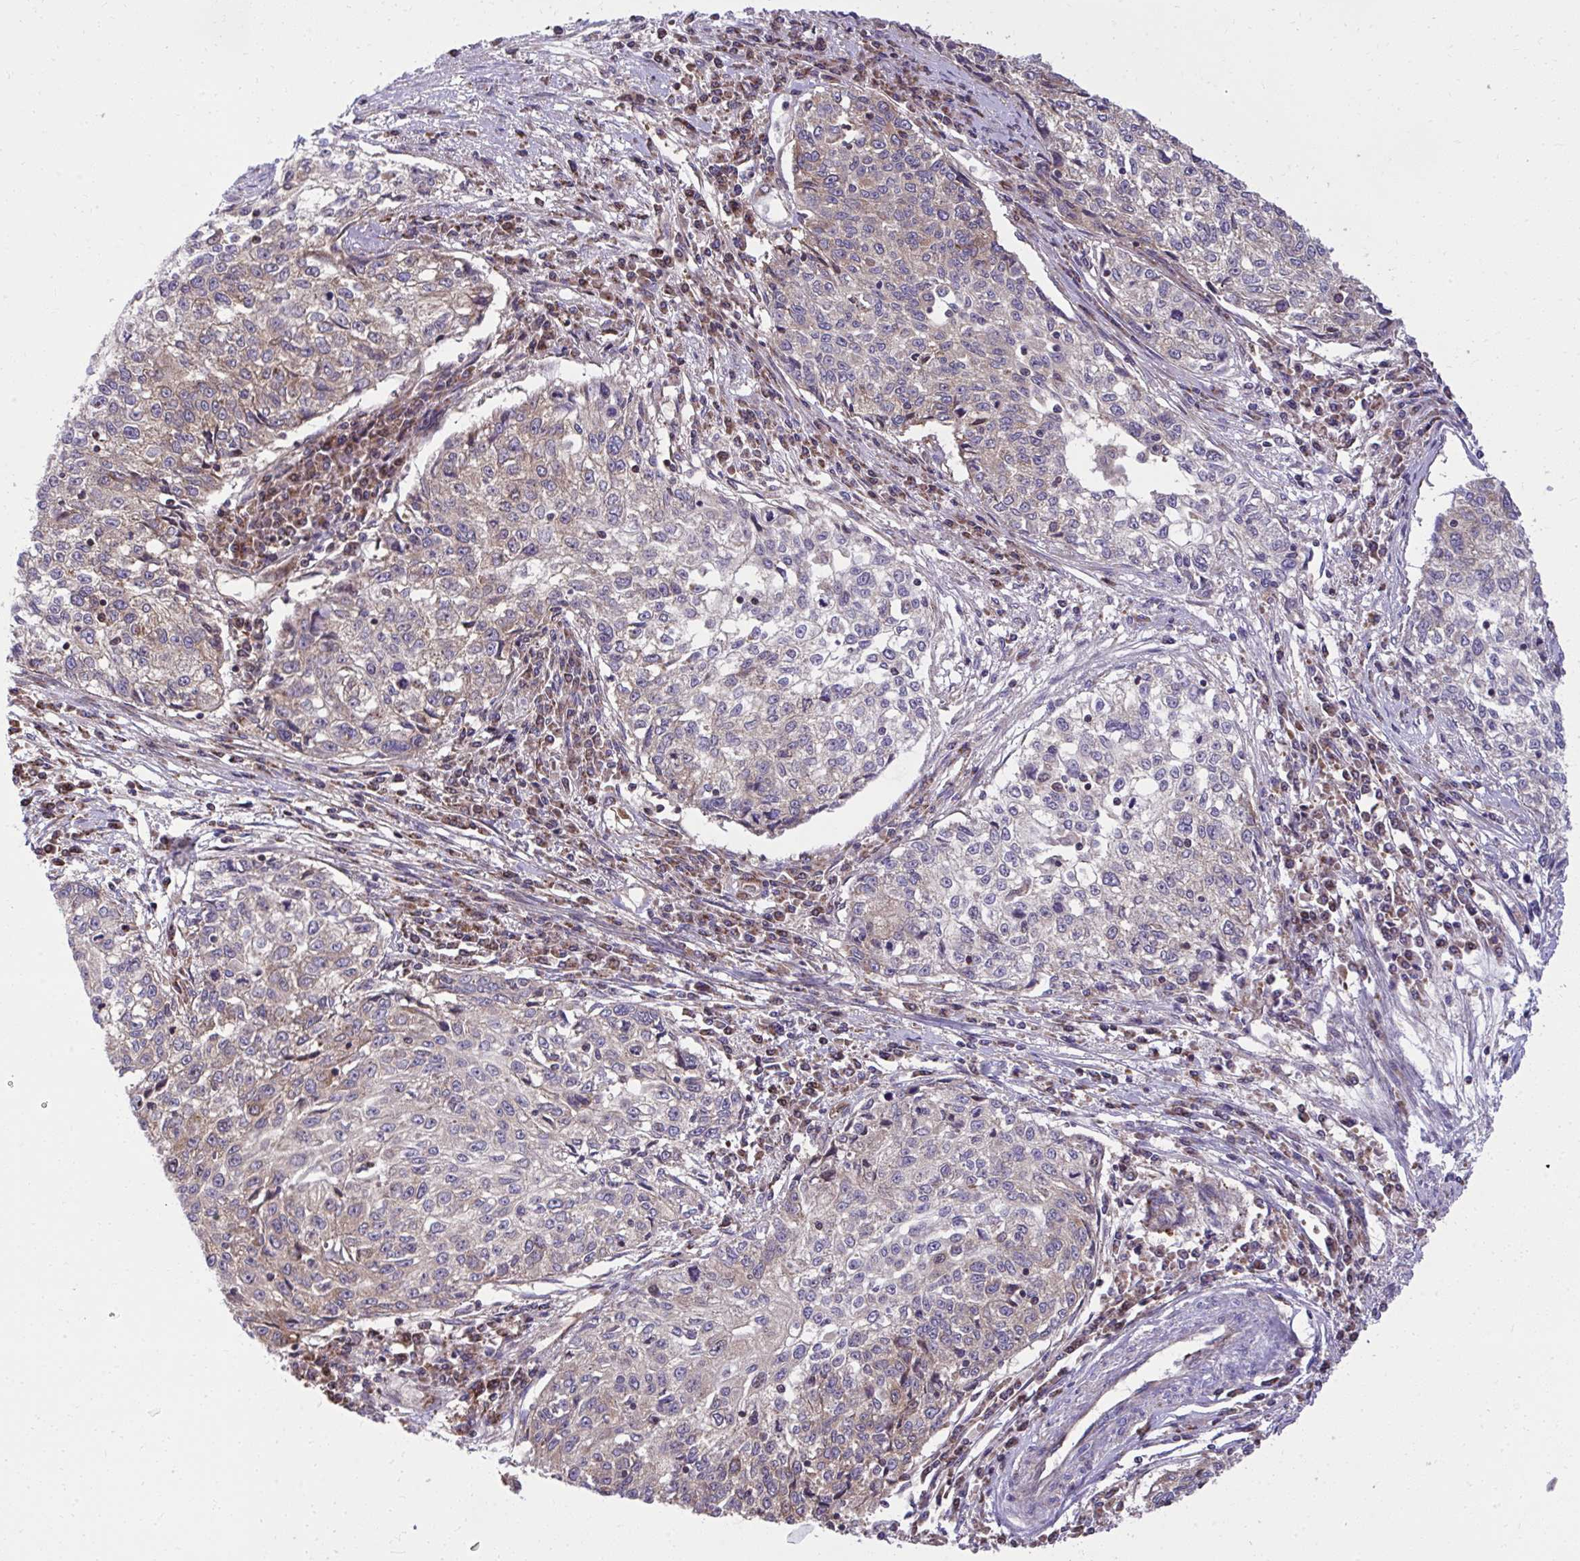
{"staining": {"intensity": "negative", "quantity": "none", "location": "none"}, "tissue": "cervical cancer", "cell_type": "Tumor cells", "image_type": "cancer", "snomed": [{"axis": "morphology", "description": "Squamous cell carcinoma, NOS"}, {"axis": "topography", "description": "Cervix"}], "caption": "Immunohistochemical staining of cervical squamous cell carcinoma exhibits no significant positivity in tumor cells. (Brightfield microscopy of DAB immunohistochemistry at high magnification).", "gene": "NMNAT3", "patient": {"sex": "female", "age": 57}}